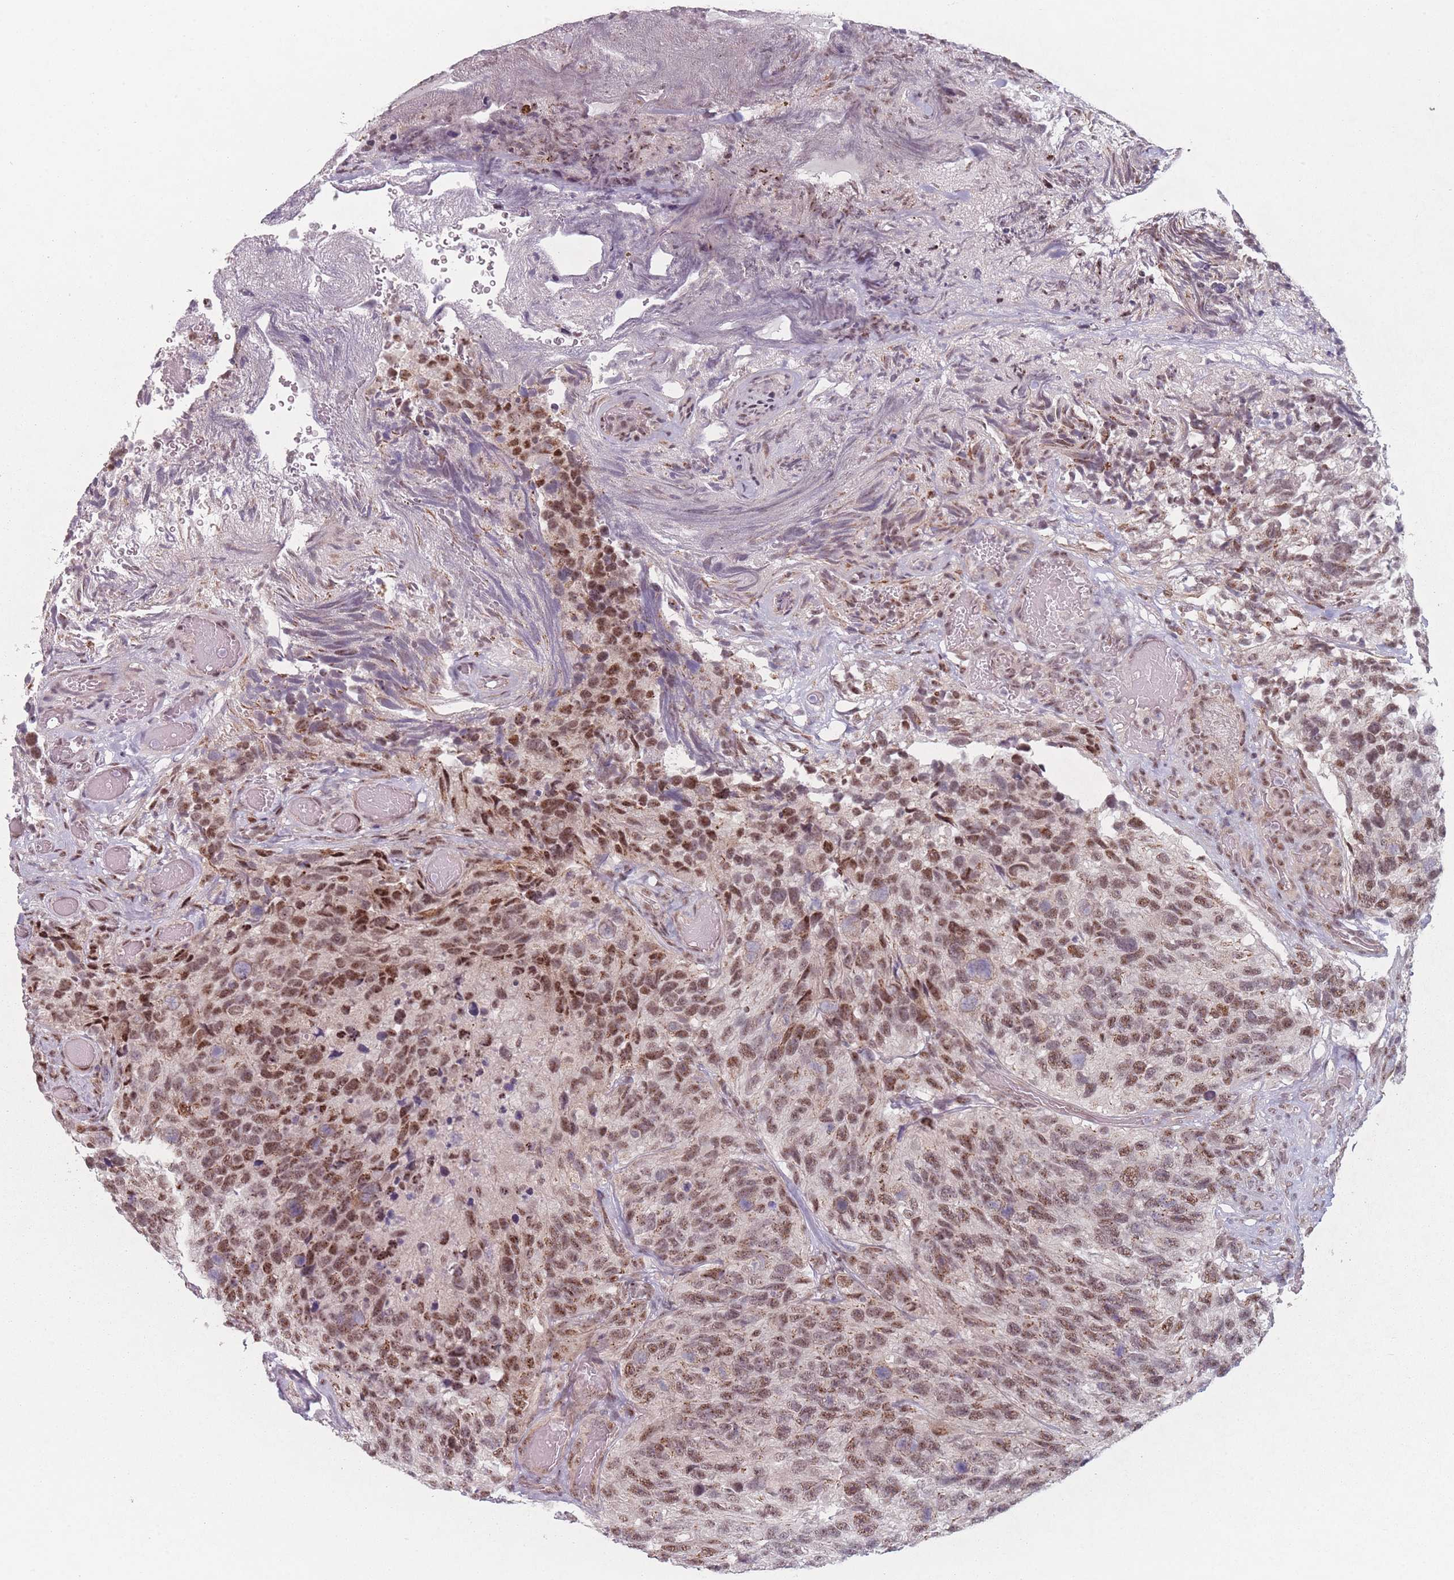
{"staining": {"intensity": "moderate", "quantity": ">75%", "location": "nuclear"}, "tissue": "glioma", "cell_type": "Tumor cells", "image_type": "cancer", "snomed": [{"axis": "morphology", "description": "Glioma, malignant, High grade"}, {"axis": "topography", "description": "Brain"}], "caption": "Glioma tissue exhibits moderate nuclear staining in about >75% of tumor cells, visualized by immunohistochemistry. (brown staining indicates protein expression, while blue staining denotes nuclei).", "gene": "ZC3H14", "patient": {"sex": "male", "age": 69}}